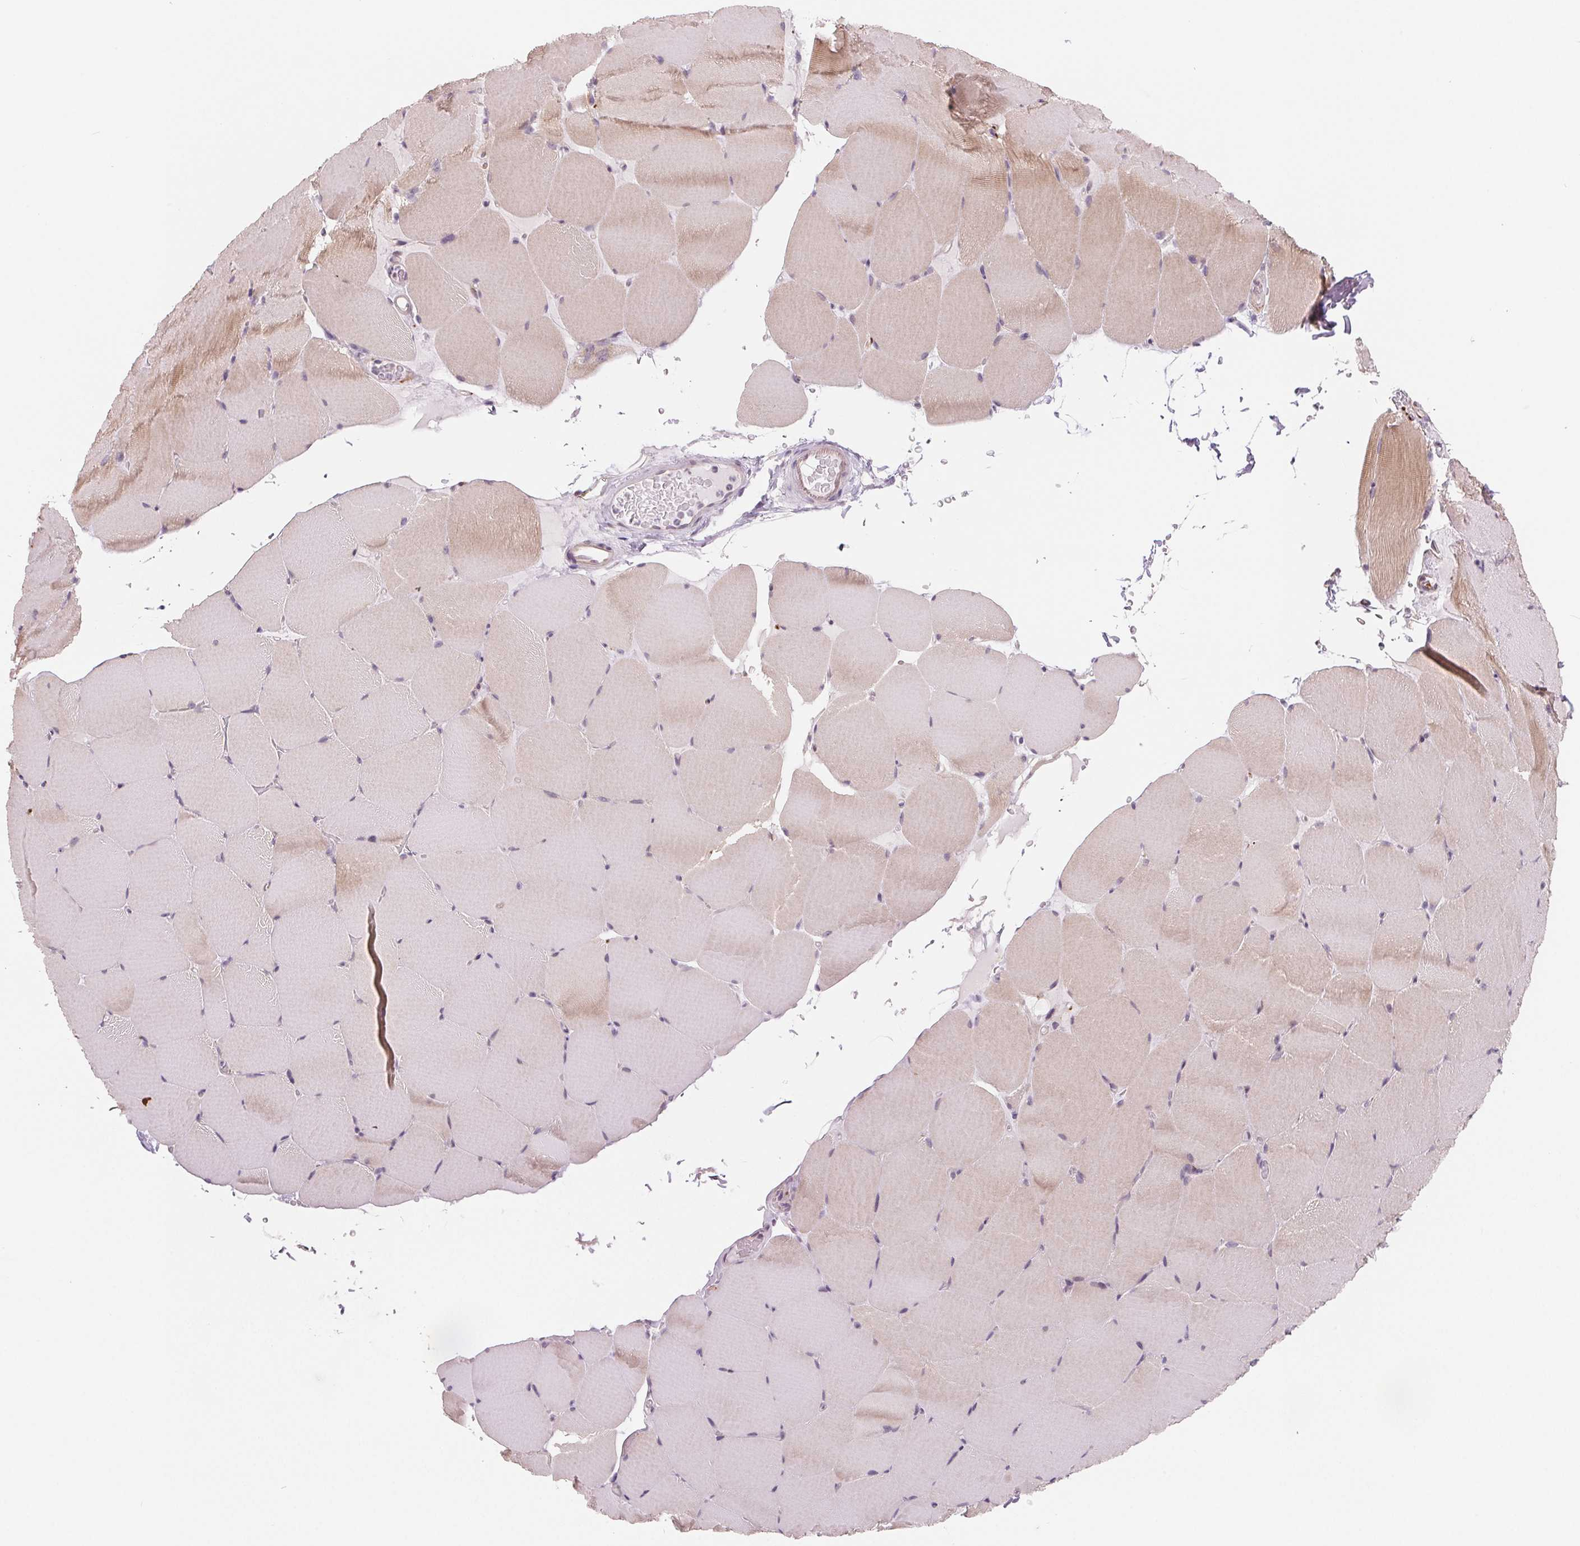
{"staining": {"intensity": "weak", "quantity": "25%-75%", "location": "cytoplasmic/membranous"}, "tissue": "skeletal muscle", "cell_type": "Myocytes", "image_type": "normal", "snomed": [{"axis": "morphology", "description": "Normal tissue, NOS"}, {"axis": "topography", "description": "Skeletal muscle"}], "caption": "Protein expression by immunohistochemistry (IHC) reveals weak cytoplasmic/membranous expression in approximately 25%-75% of myocytes in unremarkable skeletal muscle.", "gene": "CFC1B", "patient": {"sex": "female", "age": 37}}